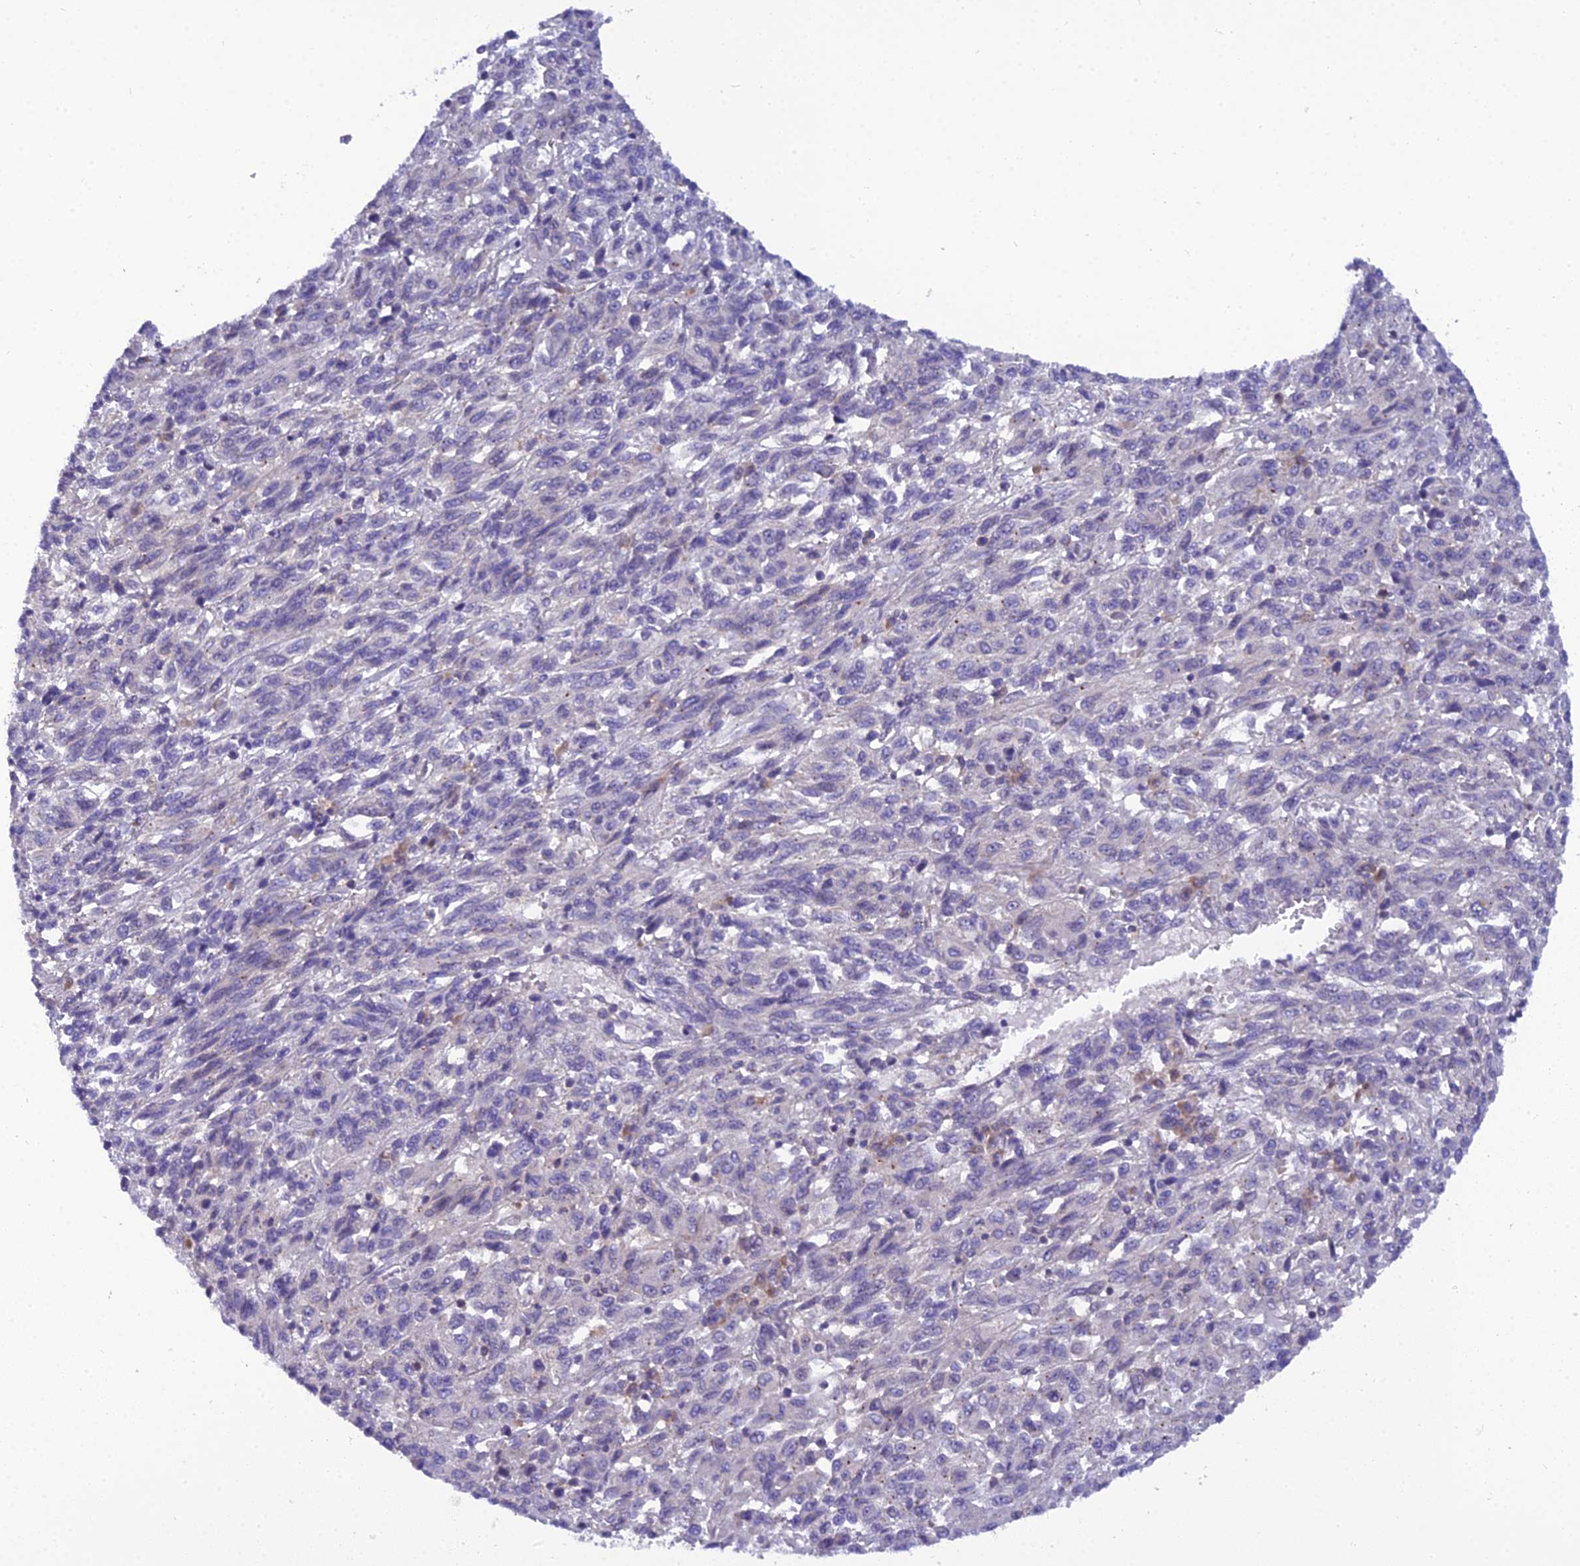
{"staining": {"intensity": "negative", "quantity": "none", "location": "none"}, "tissue": "melanoma", "cell_type": "Tumor cells", "image_type": "cancer", "snomed": [{"axis": "morphology", "description": "Malignant melanoma, Metastatic site"}, {"axis": "topography", "description": "Lung"}], "caption": "Immunohistochemical staining of human melanoma reveals no significant expression in tumor cells.", "gene": "GOLPH3", "patient": {"sex": "male", "age": 64}}